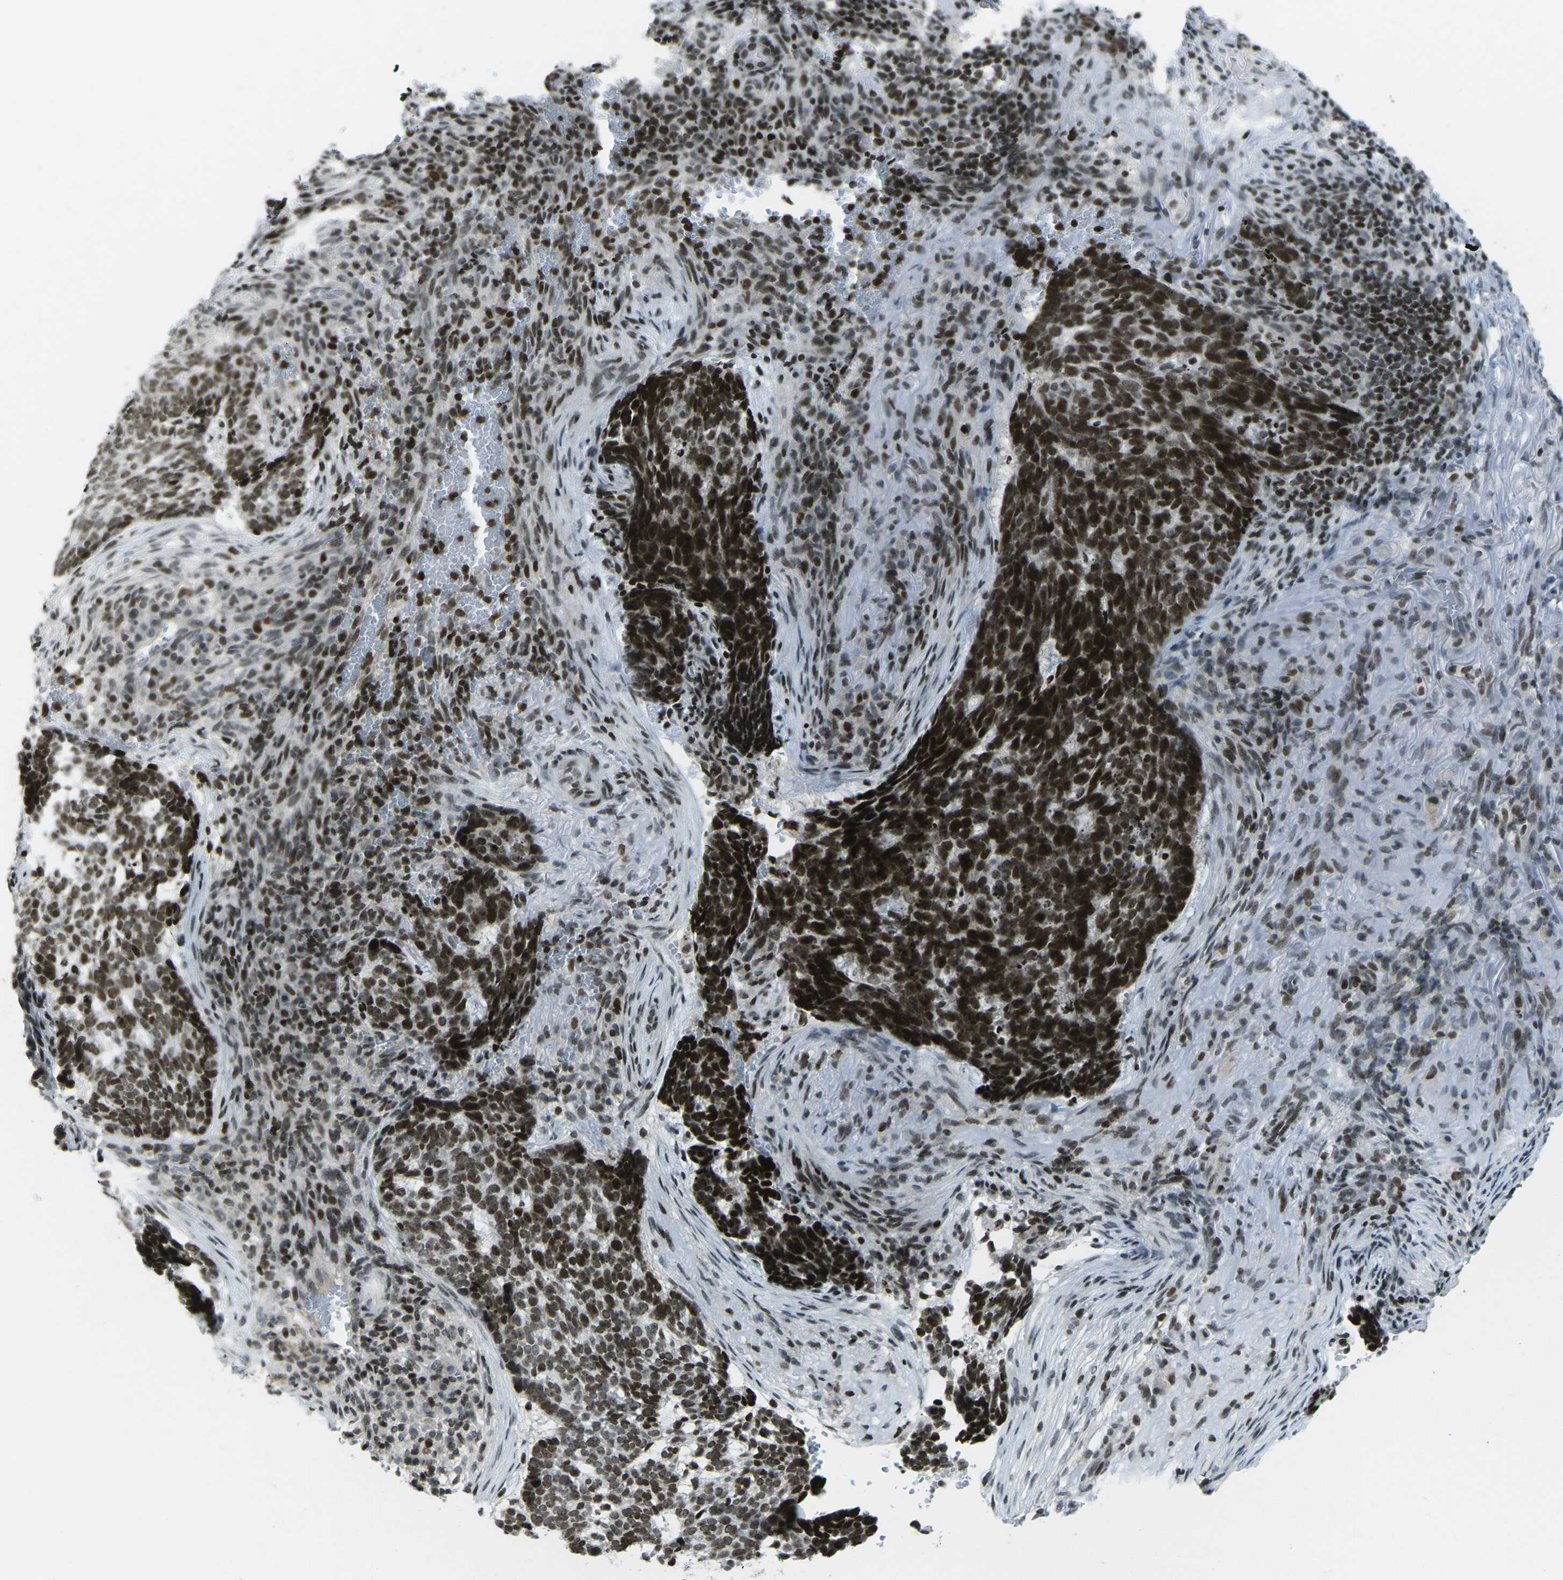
{"staining": {"intensity": "strong", "quantity": ">75%", "location": "nuclear"}, "tissue": "skin cancer", "cell_type": "Tumor cells", "image_type": "cancer", "snomed": [{"axis": "morphology", "description": "Basal cell carcinoma"}, {"axis": "topography", "description": "Skin"}], "caption": "Tumor cells reveal high levels of strong nuclear expression in about >75% of cells in skin cancer (basal cell carcinoma). (Brightfield microscopy of DAB IHC at high magnification).", "gene": "EME1", "patient": {"sex": "male", "age": 85}}